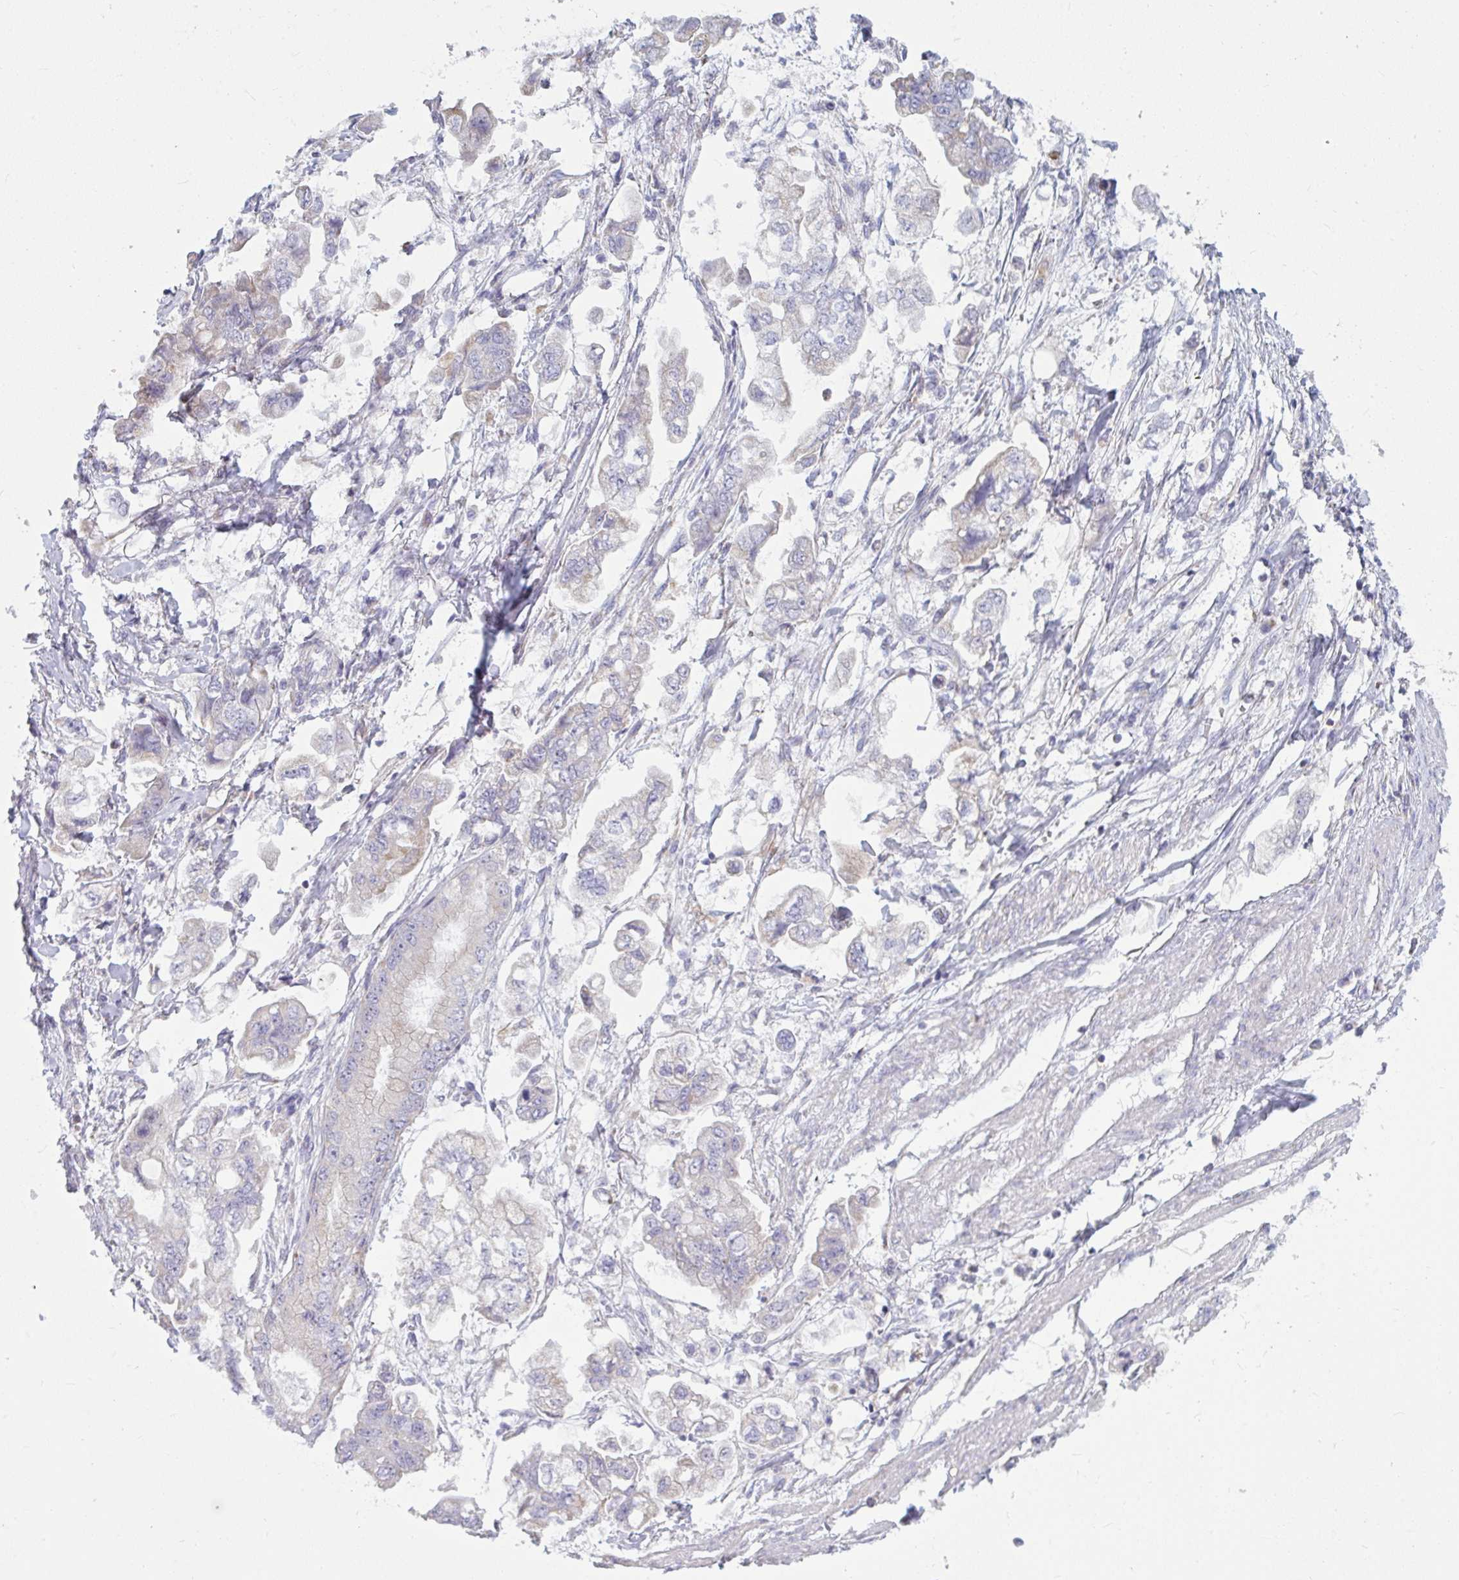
{"staining": {"intensity": "weak", "quantity": "<25%", "location": "cytoplasmic/membranous"}, "tissue": "stomach cancer", "cell_type": "Tumor cells", "image_type": "cancer", "snomed": [{"axis": "morphology", "description": "Adenocarcinoma, NOS"}, {"axis": "topography", "description": "Stomach"}], "caption": "The photomicrograph demonstrates no staining of tumor cells in adenocarcinoma (stomach).", "gene": "ATG9A", "patient": {"sex": "male", "age": 62}}